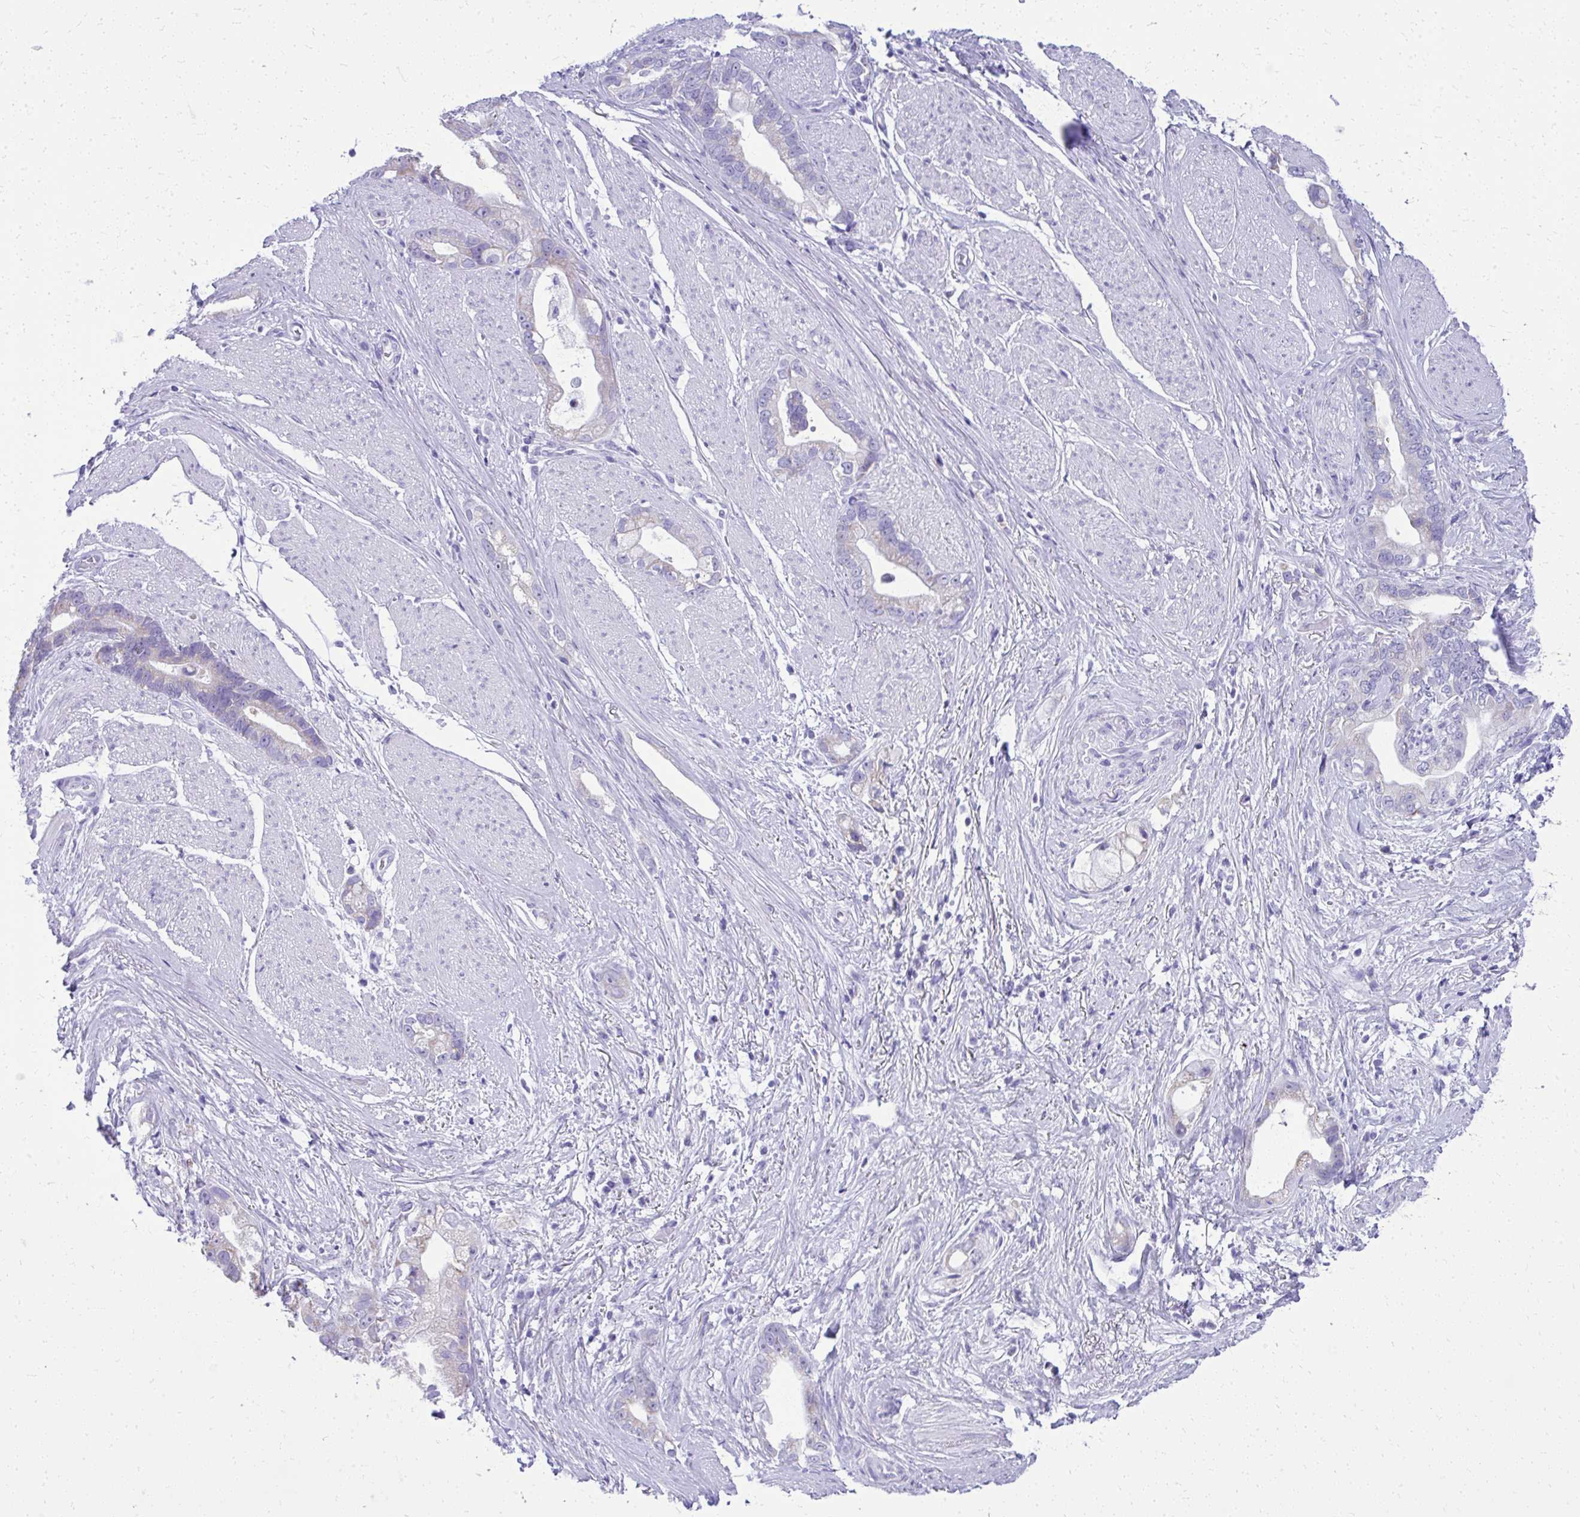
{"staining": {"intensity": "negative", "quantity": "none", "location": "none"}, "tissue": "stomach cancer", "cell_type": "Tumor cells", "image_type": "cancer", "snomed": [{"axis": "morphology", "description": "Adenocarcinoma, NOS"}, {"axis": "topography", "description": "Stomach"}], "caption": "The IHC image has no significant expression in tumor cells of stomach cancer (adenocarcinoma) tissue.", "gene": "RALYL", "patient": {"sex": "male", "age": 55}}